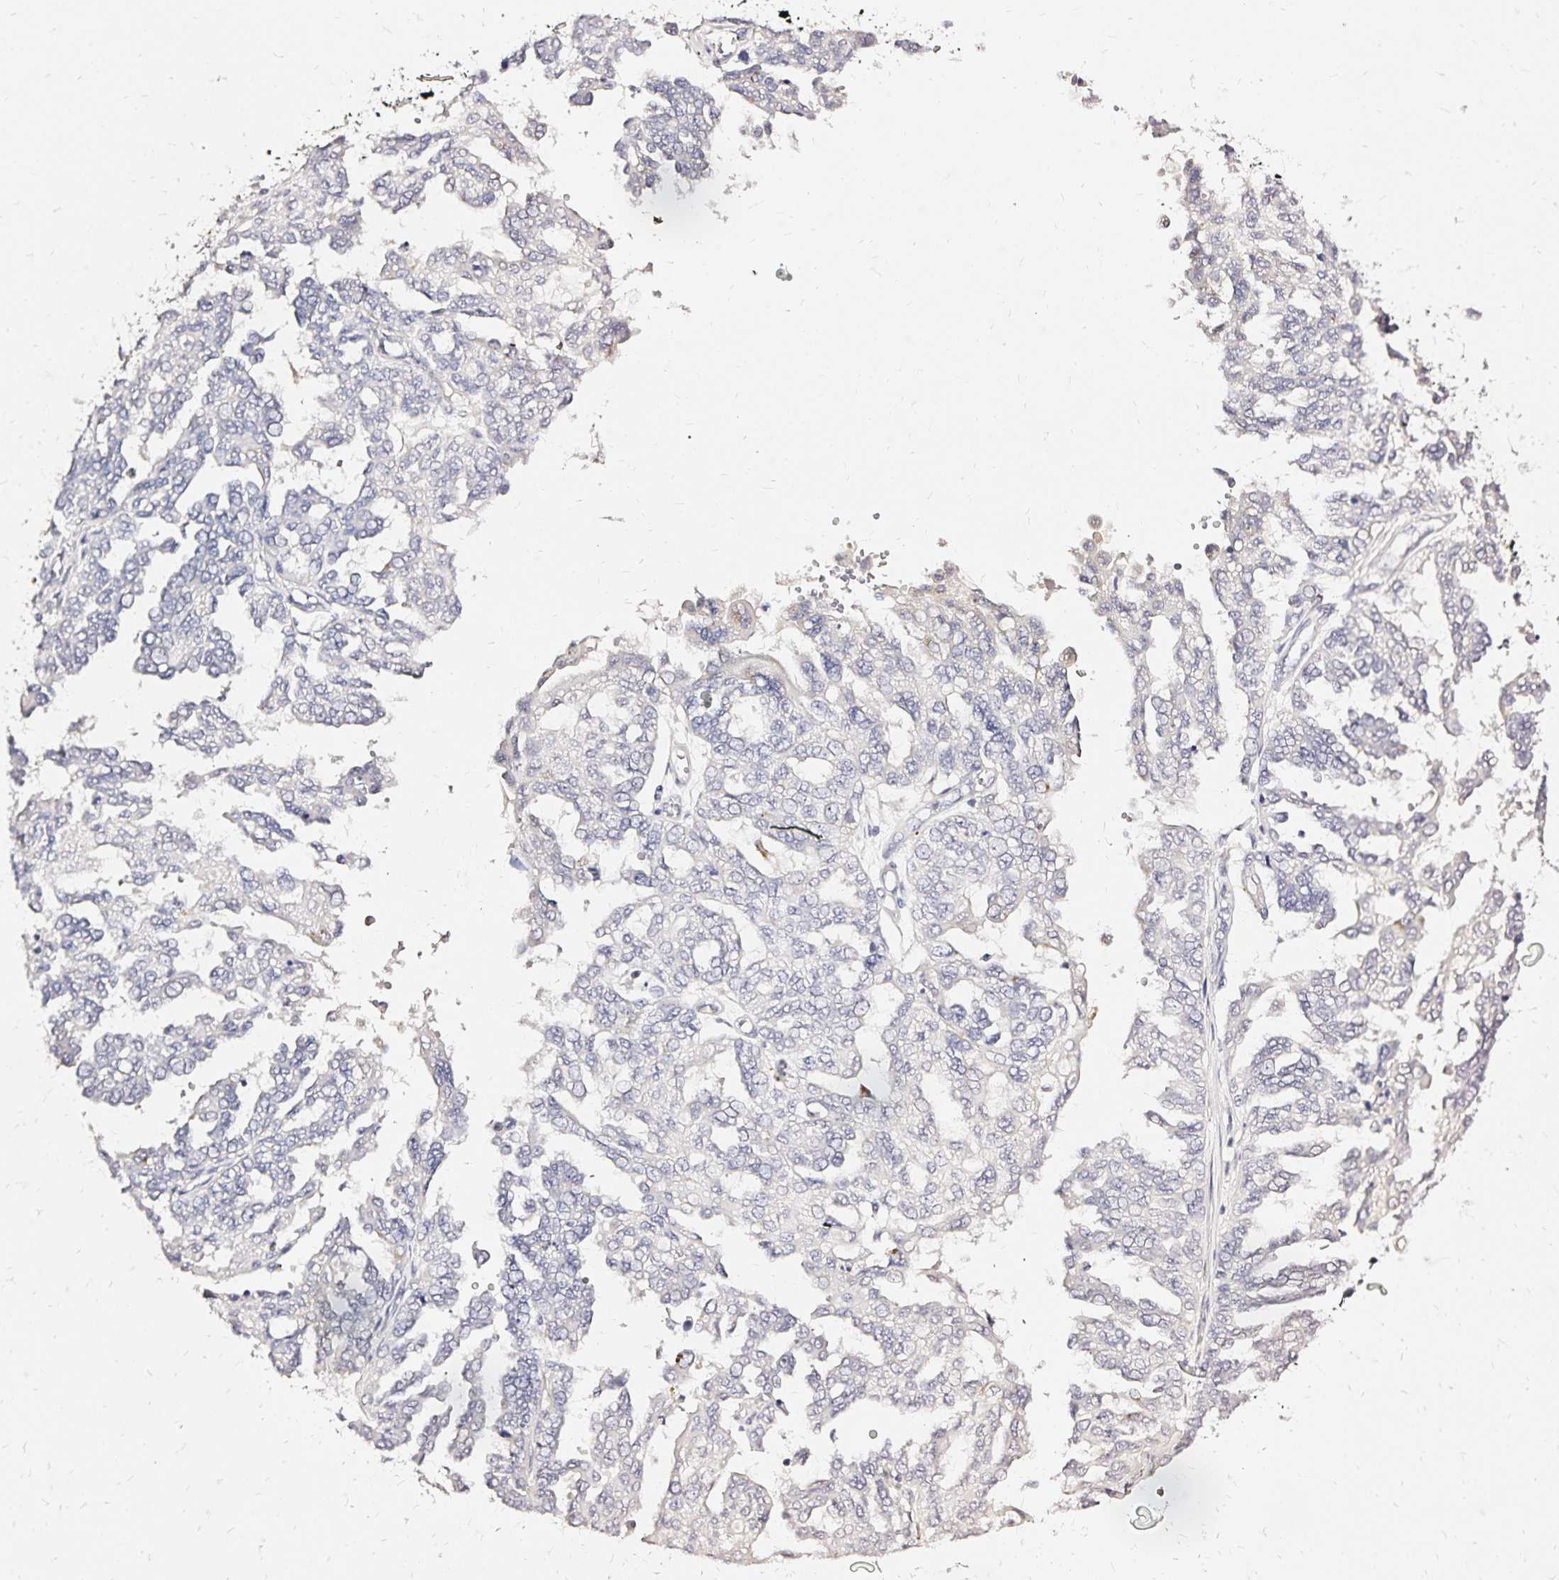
{"staining": {"intensity": "negative", "quantity": "none", "location": "none"}, "tissue": "ovarian cancer", "cell_type": "Tumor cells", "image_type": "cancer", "snomed": [{"axis": "morphology", "description": "Cystadenocarcinoma, serous, NOS"}, {"axis": "topography", "description": "Ovary"}], "caption": "DAB immunohistochemical staining of human ovarian serous cystadenocarcinoma displays no significant staining in tumor cells. Brightfield microscopy of IHC stained with DAB (3,3'-diaminobenzidine) (brown) and hematoxylin (blue), captured at high magnification.", "gene": "SLC5A1", "patient": {"sex": "female", "age": 53}}